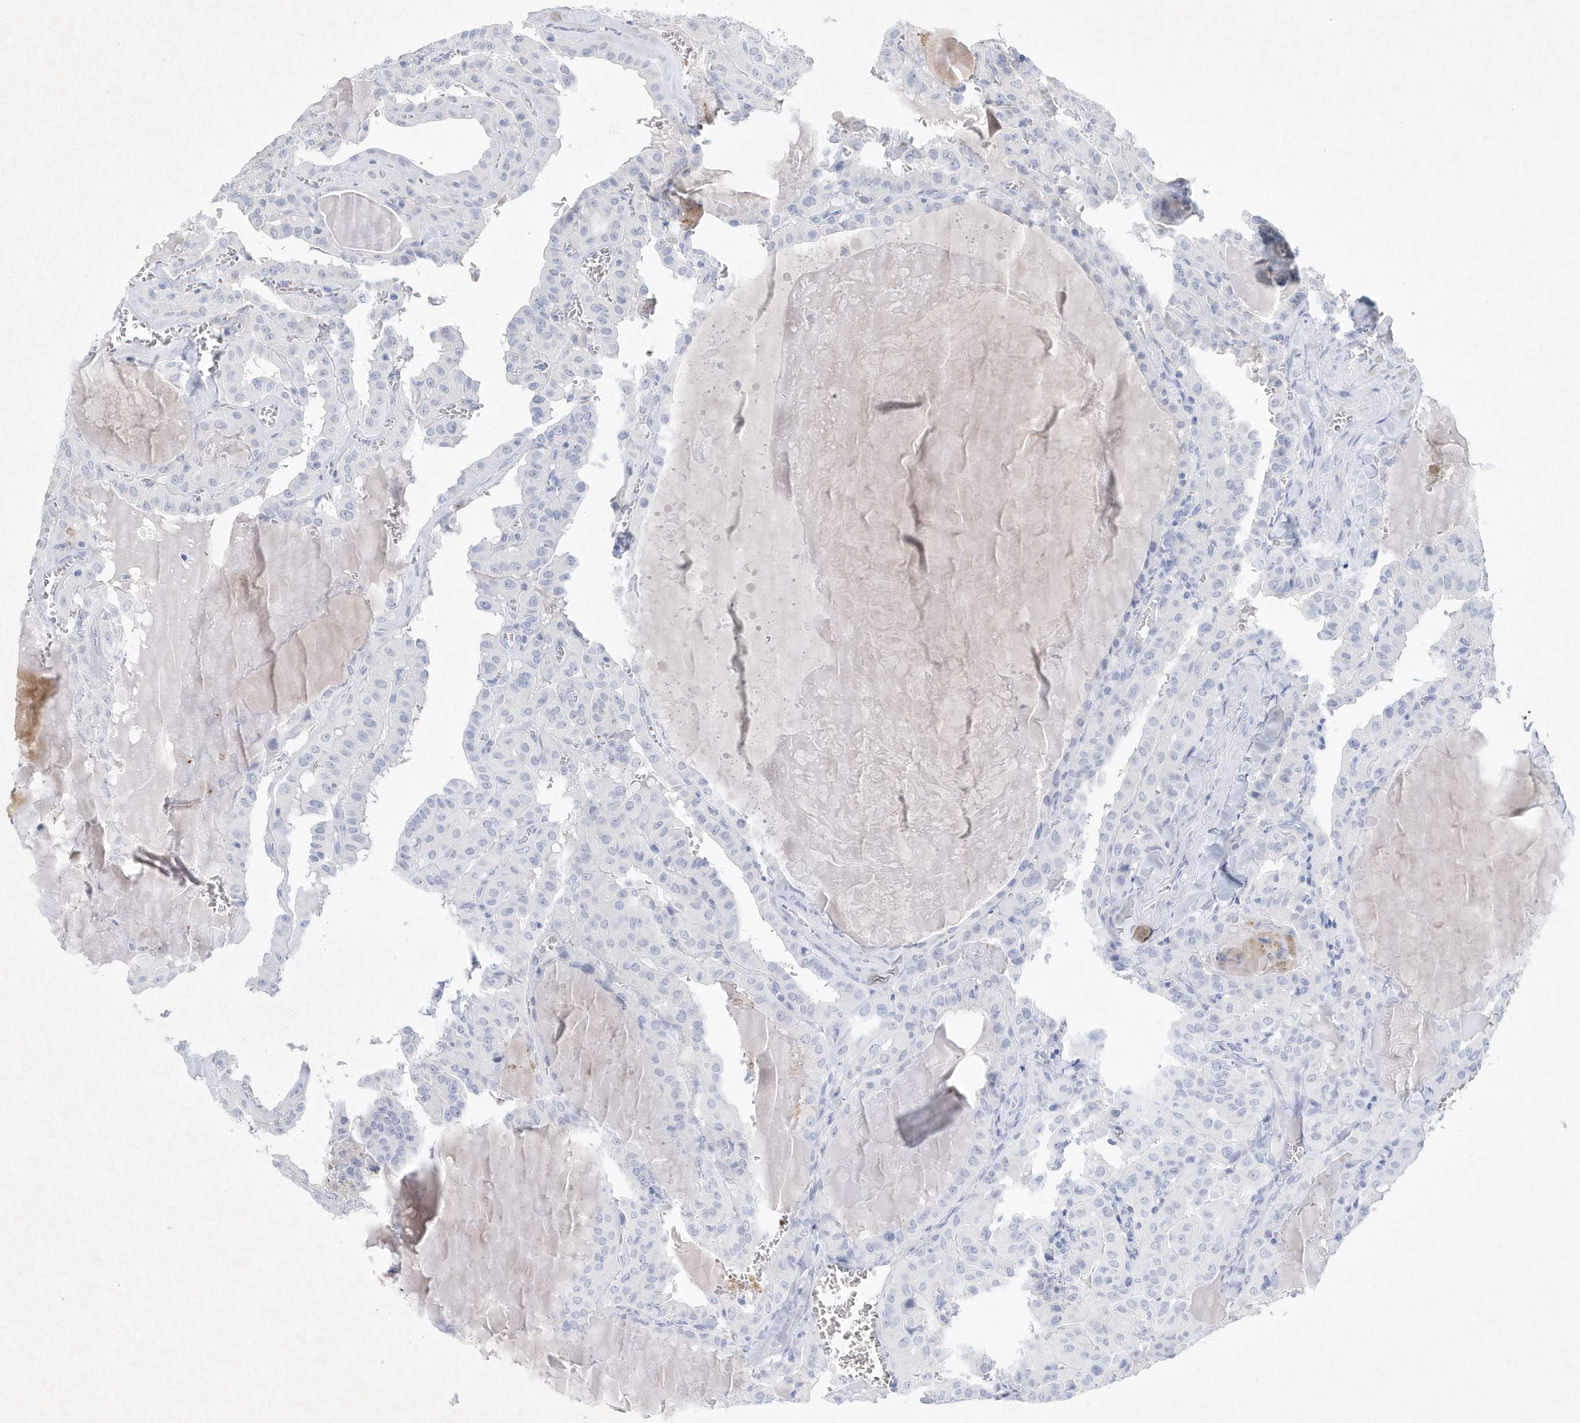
{"staining": {"intensity": "negative", "quantity": "none", "location": "none"}, "tissue": "thyroid cancer", "cell_type": "Tumor cells", "image_type": "cancer", "snomed": [{"axis": "morphology", "description": "Papillary adenocarcinoma, NOS"}, {"axis": "topography", "description": "Thyroid gland"}], "caption": "Immunohistochemistry (IHC) histopathology image of thyroid cancer stained for a protein (brown), which exhibits no positivity in tumor cells.", "gene": "BHLHA15", "patient": {"sex": "male", "age": 52}}